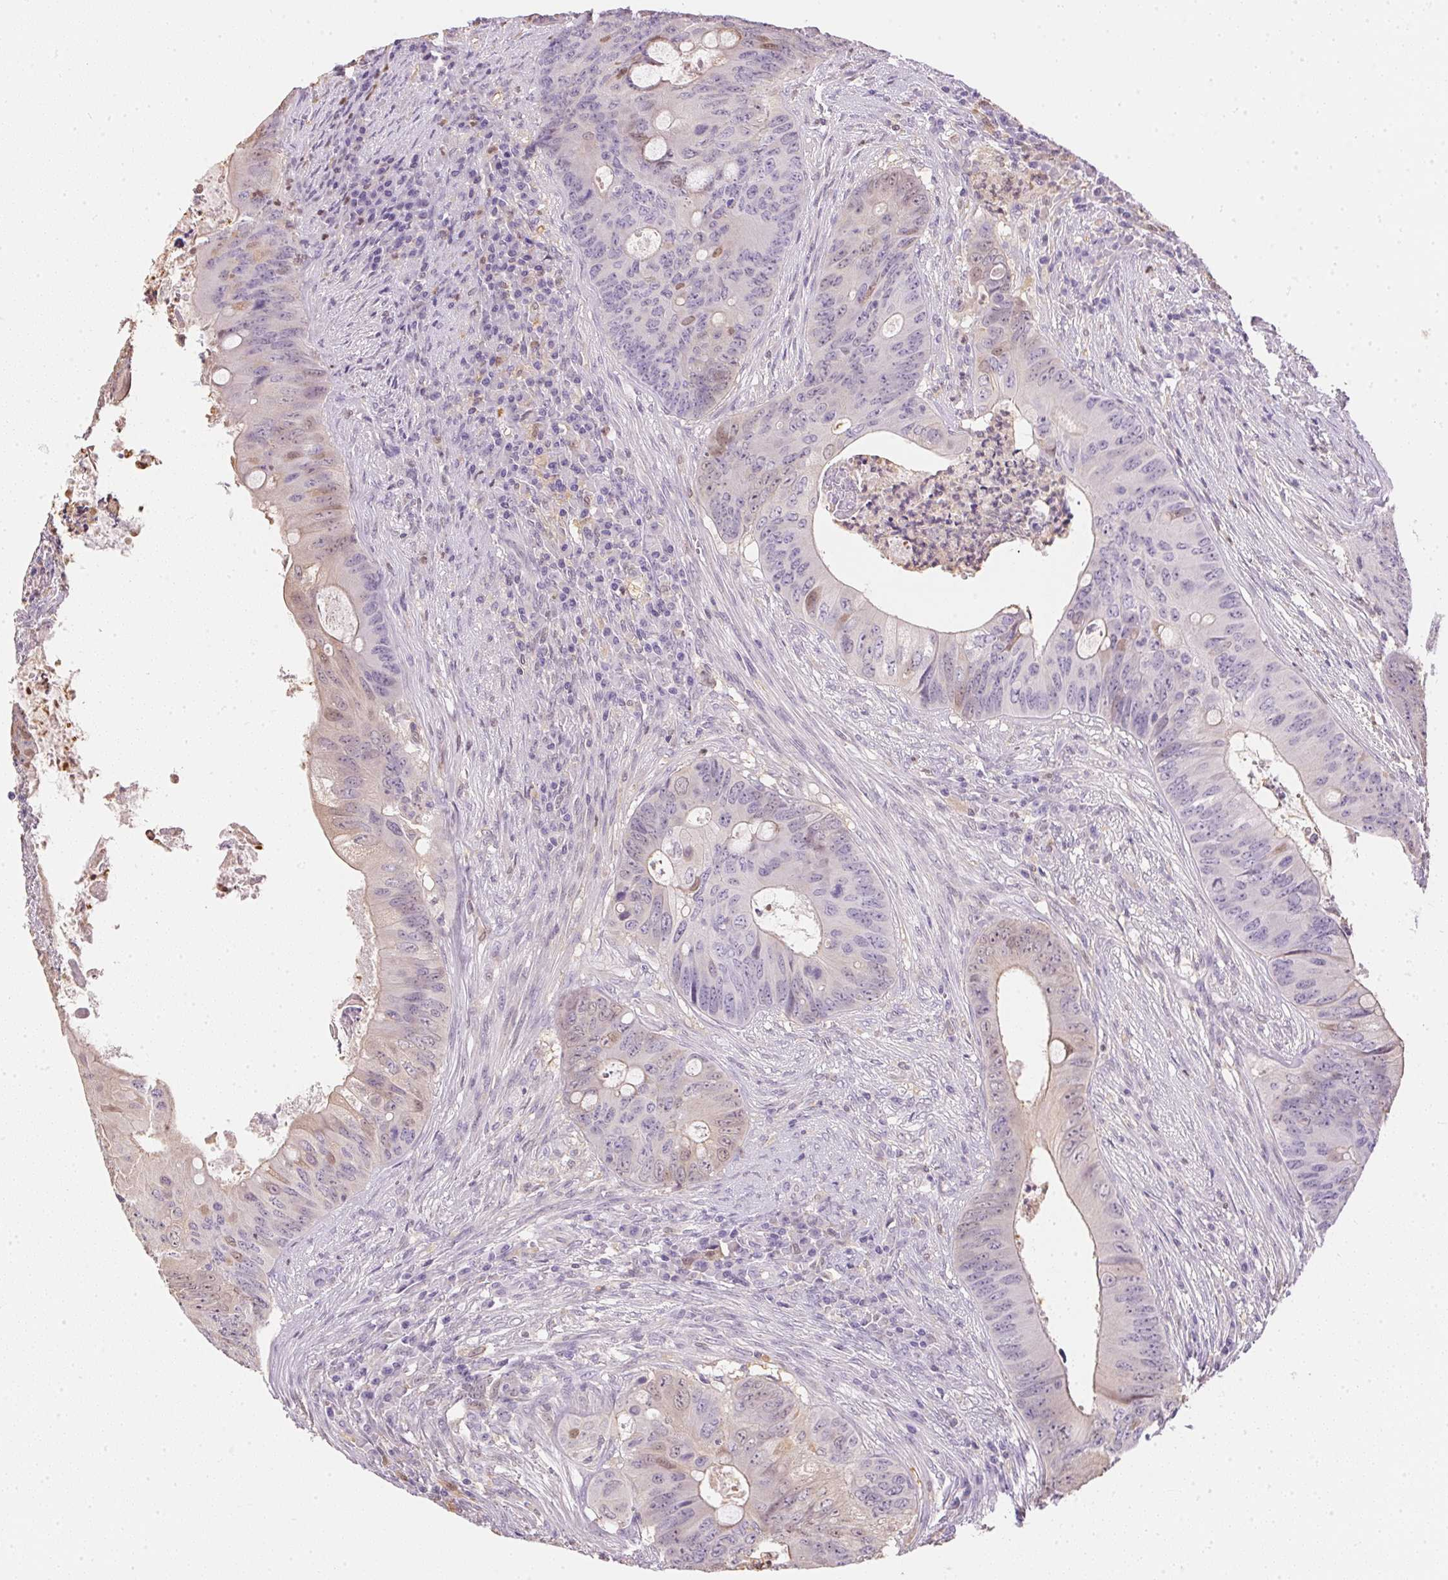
{"staining": {"intensity": "negative", "quantity": "none", "location": "none"}, "tissue": "colorectal cancer", "cell_type": "Tumor cells", "image_type": "cancer", "snomed": [{"axis": "morphology", "description": "Adenocarcinoma, NOS"}, {"axis": "topography", "description": "Colon"}], "caption": "An IHC image of adenocarcinoma (colorectal) is shown. There is no staining in tumor cells of adenocarcinoma (colorectal).", "gene": "S100A3", "patient": {"sex": "female", "age": 74}}